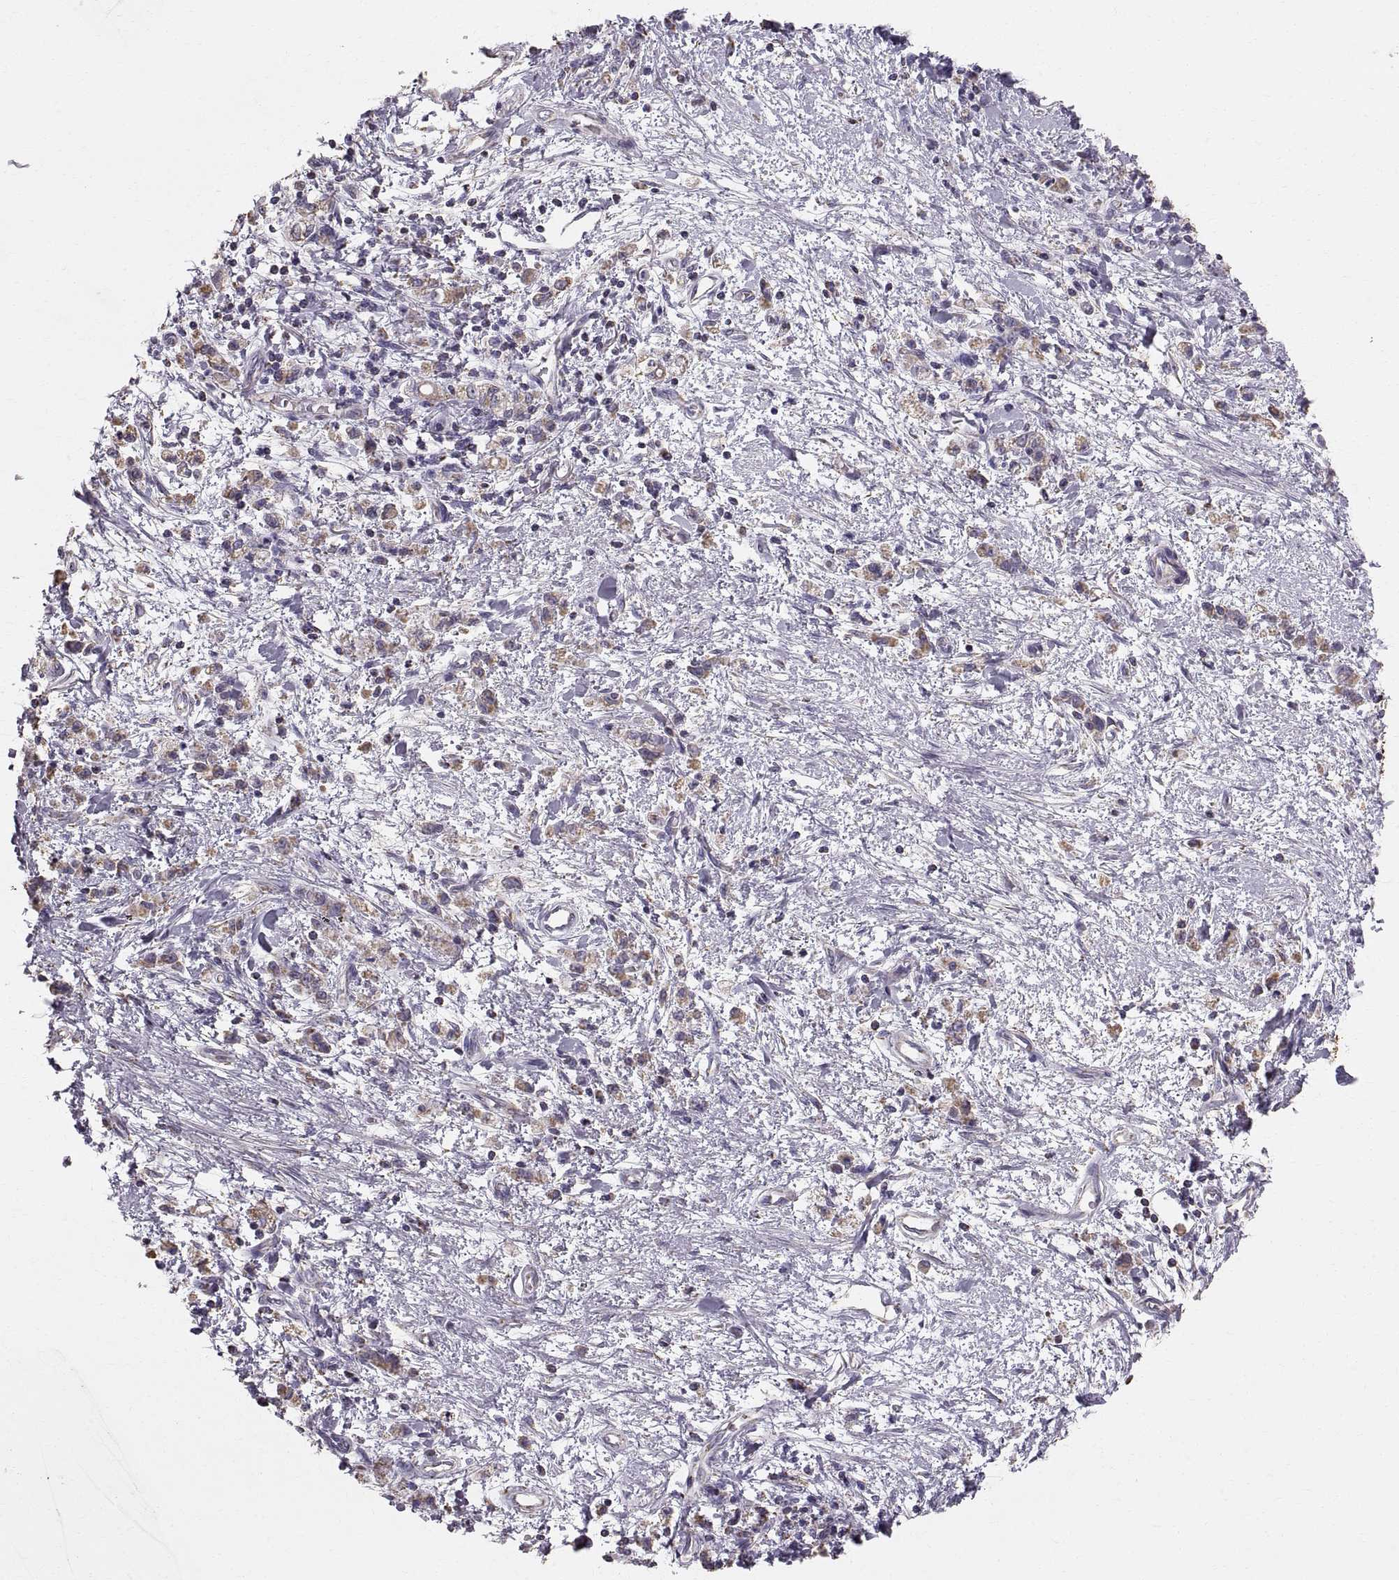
{"staining": {"intensity": "moderate", "quantity": "25%-75%", "location": "cytoplasmic/membranous"}, "tissue": "stomach cancer", "cell_type": "Tumor cells", "image_type": "cancer", "snomed": [{"axis": "morphology", "description": "Adenocarcinoma, NOS"}, {"axis": "topography", "description": "Stomach"}], "caption": "A histopathology image showing moderate cytoplasmic/membranous staining in approximately 25%-75% of tumor cells in adenocarcinoma (stomach), as visualized by brown immunohistochemical staining.", "gene": "STMND1", "patient": {"sex": "male", "age": 77}}